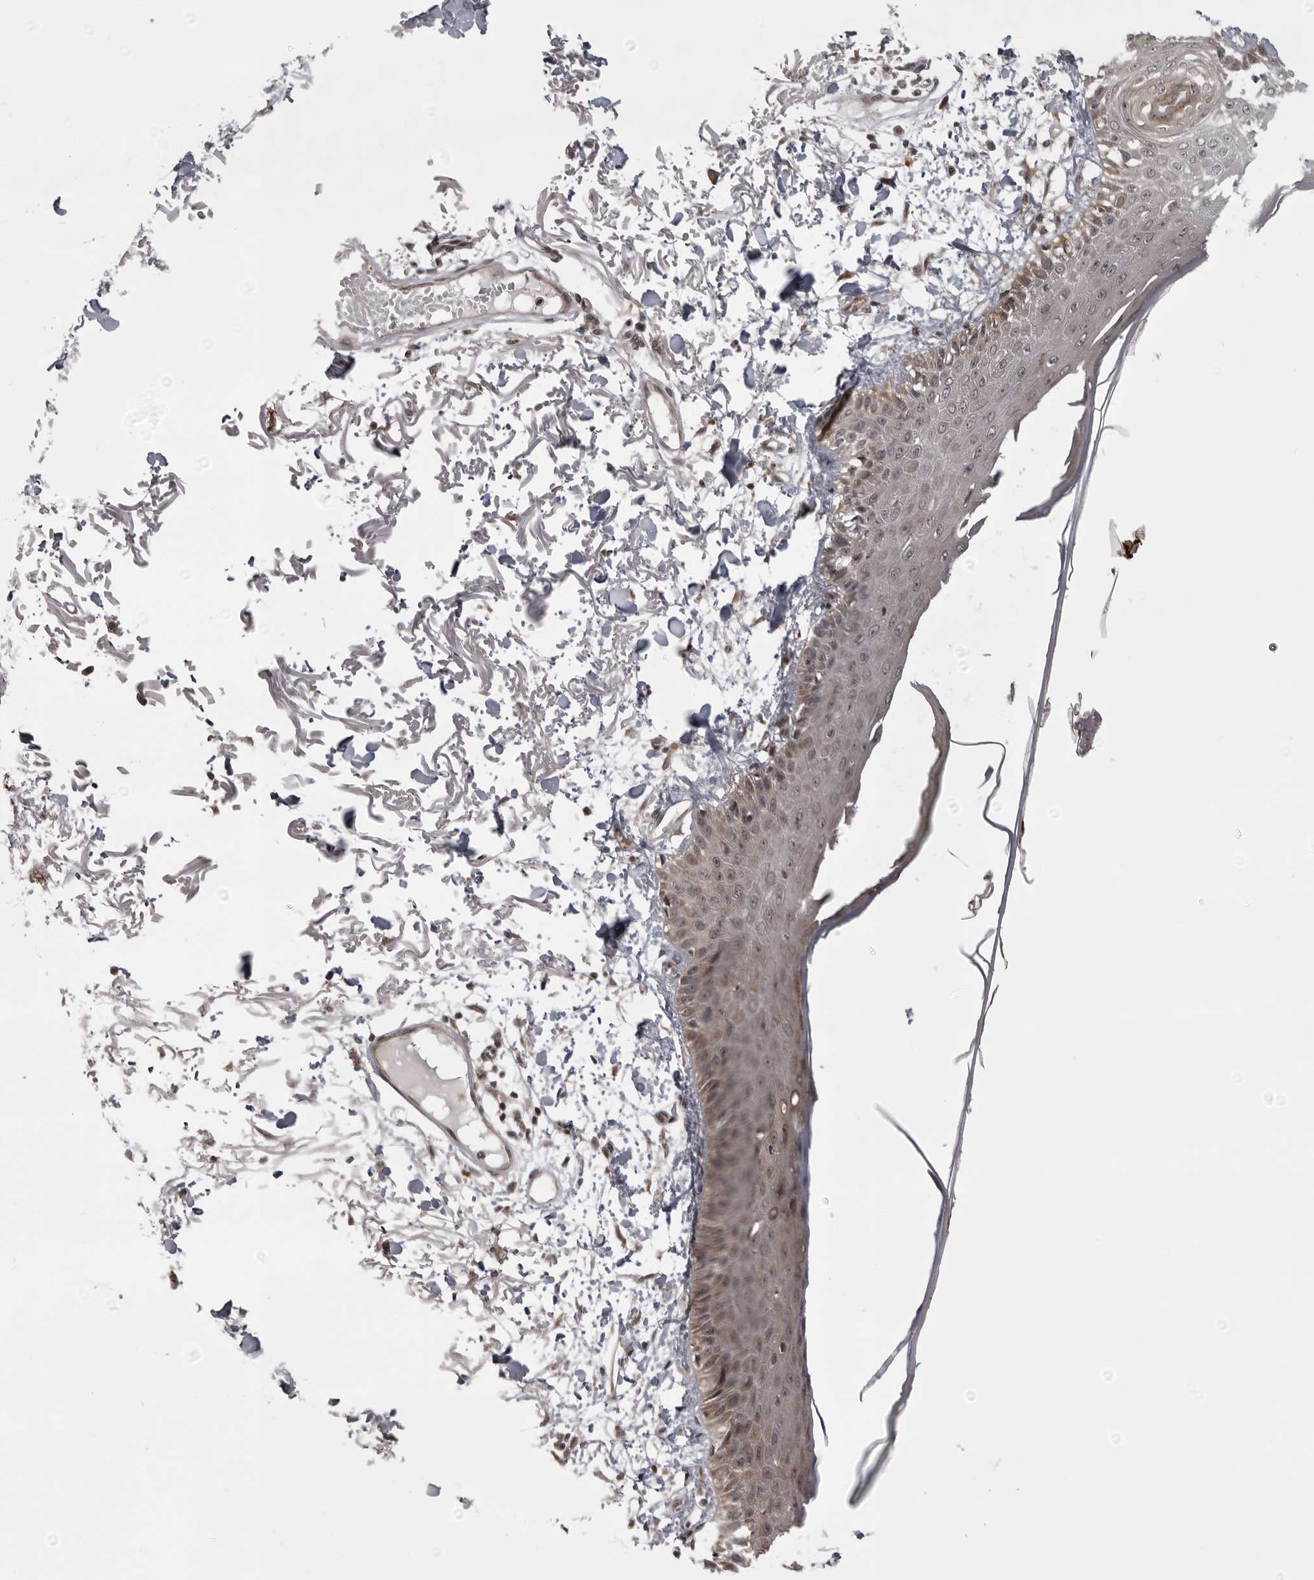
{"staining": {"intensity": "weak", "quantity": ">75%", "location": "cytoplasmic/membranous"}, "tissue": "skin", "cell_type": "Fibroblasts", "image_type": "normal", "snomed": [{"axis": "morphology", "description": "Normal tissue, NOS"}, {"axis": "morphology", "description": "Squamous cell carcinoma, NOS"}, {"axis": "topography", "description": "Skin"}, {"axis": "topography", "description": "Peripheral nerve tissue"}], "caption": "A high-resolution micrograph shows IHC staining of unremarkable skin, which shows weak cytoplasmic/membranous positivity in about >75% of fibroblasts.", "gene": "C1orf109", "patient": {"sex": "male", "age": 83}}